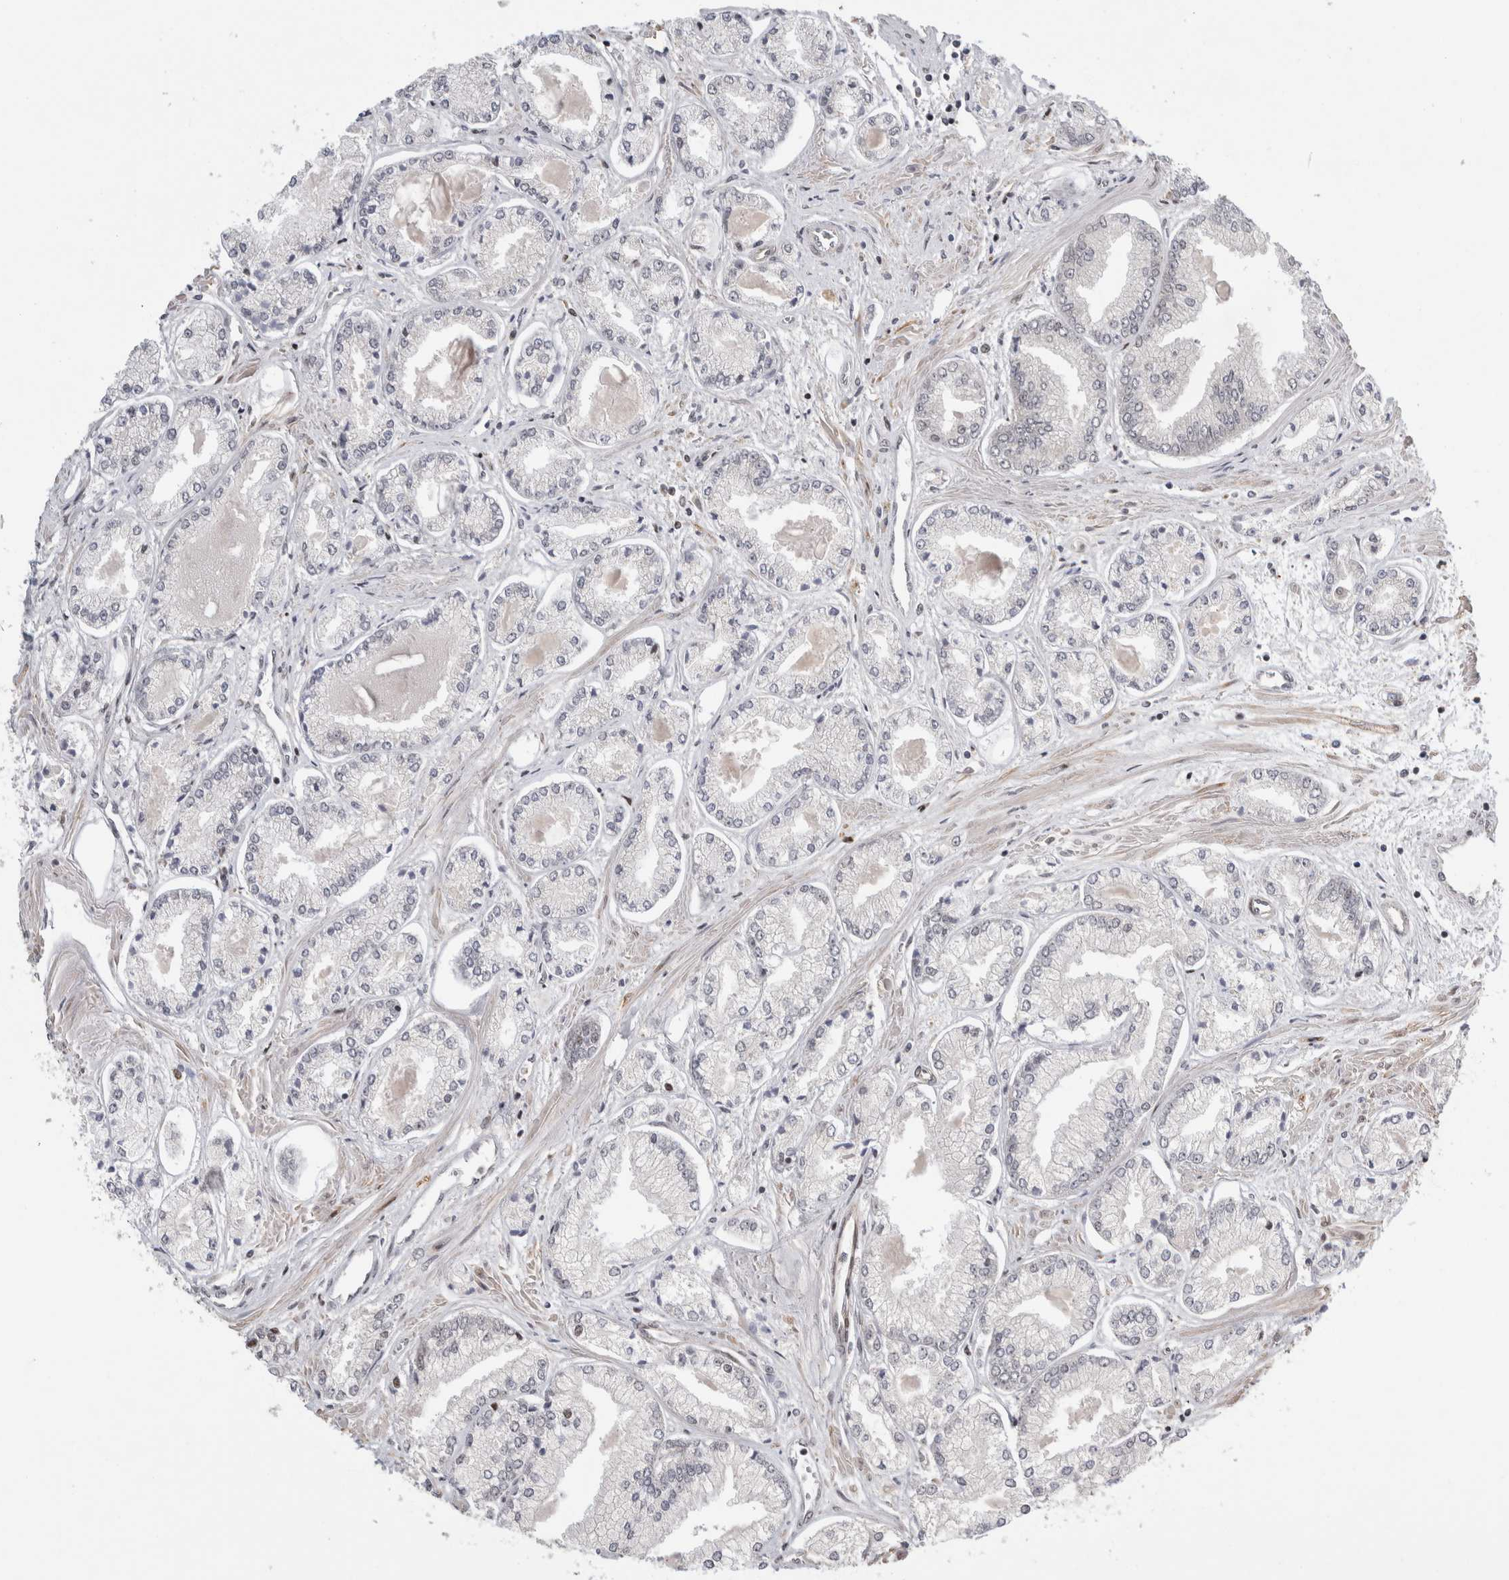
{"staining": {"intensity": "negative", "quantity": "none", "location": "none"}, "tissue": "prostate cancer", "cell_type": "Tumor cells", "image_type": "cancer", "snomed": [{"axis": "morphology", "description": "Adenocarcinoma, Low grade"}, {"axis": "topography", "description": "Prostate"}], "caption": "An image of human prostate cancer is negative for staining in tumor cells.", "gene": "C8orf58", "patient": {"sex": "male", "age": 52}}